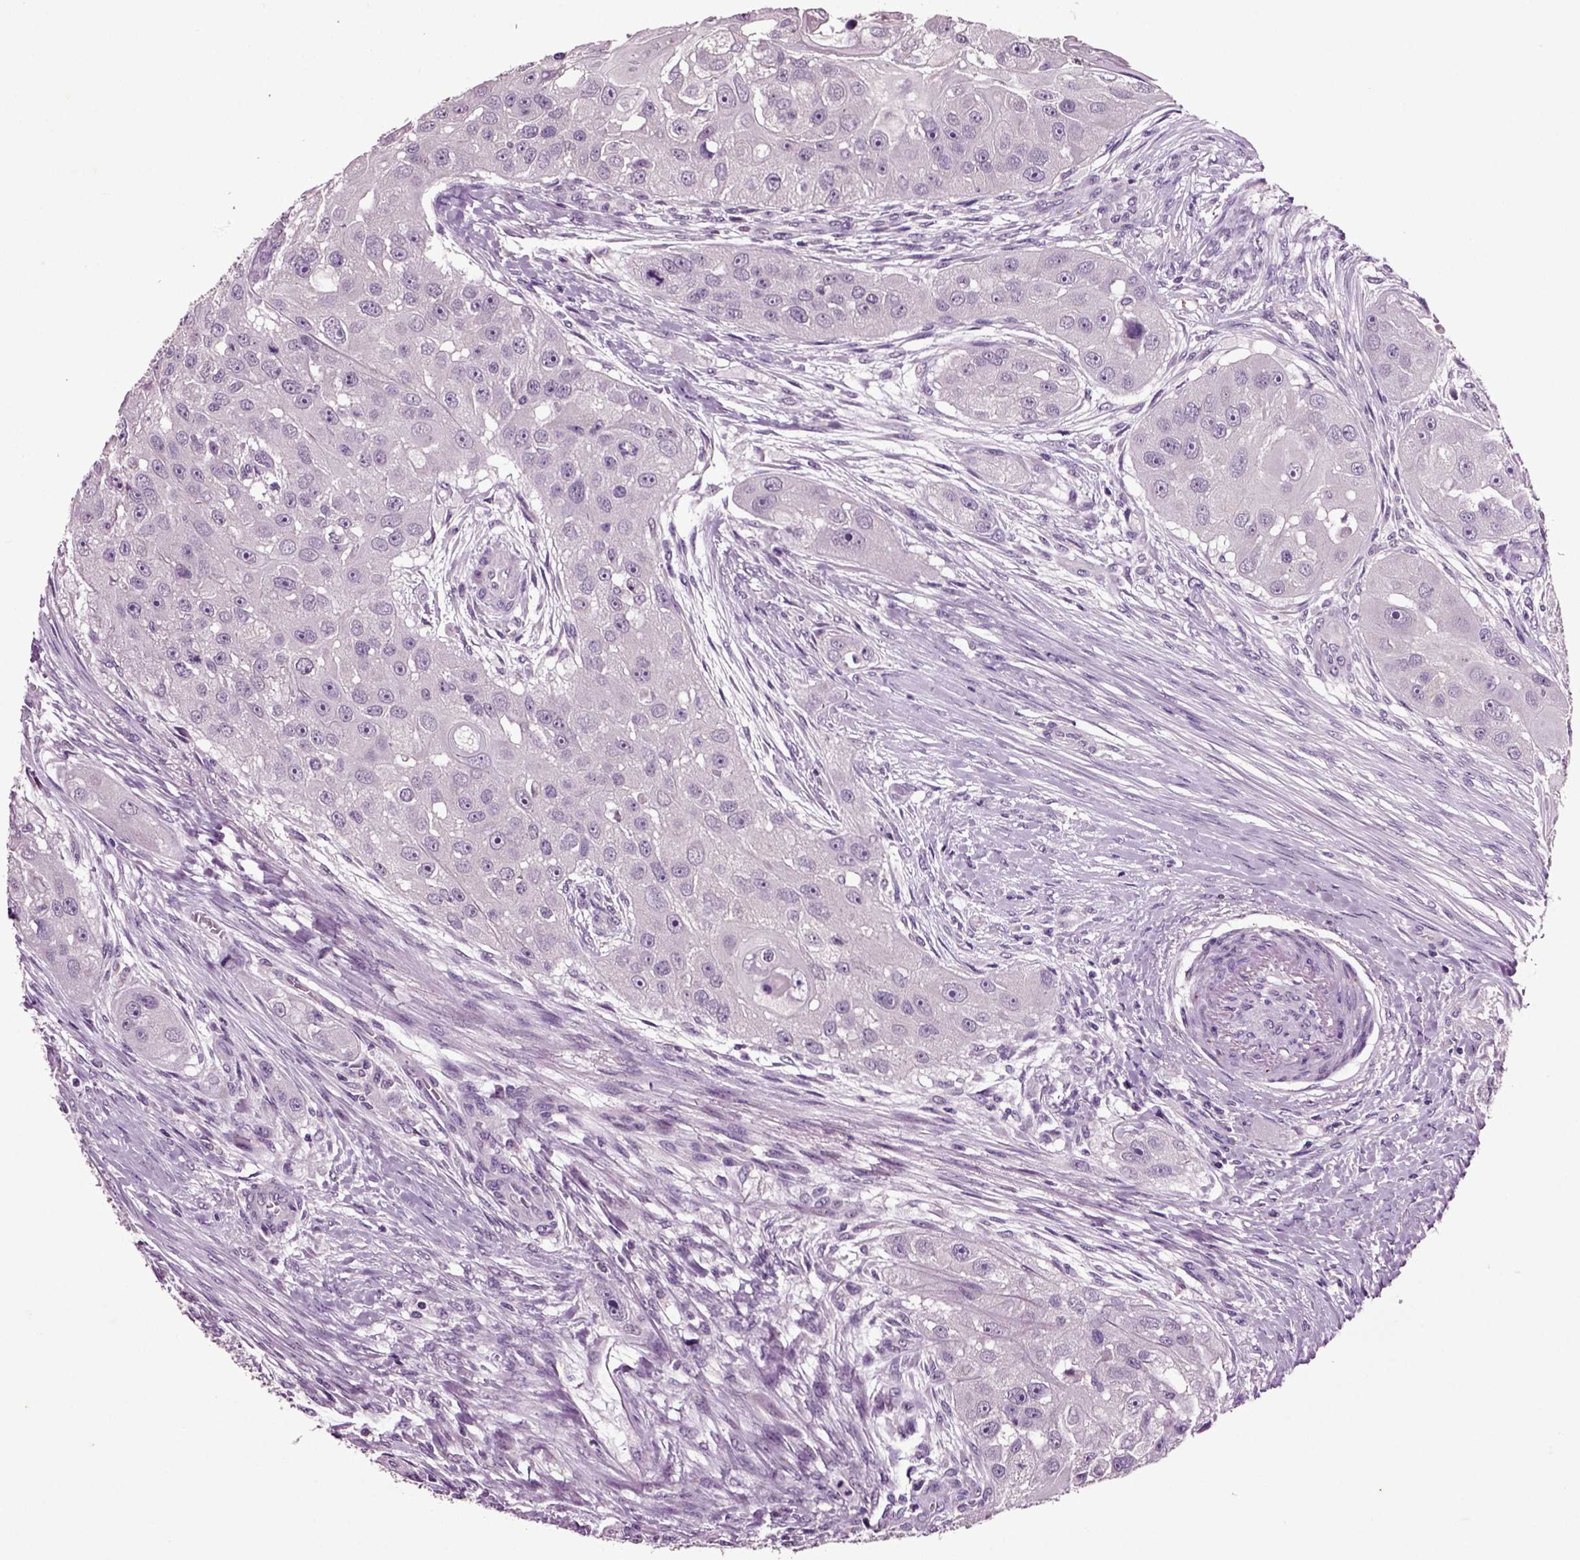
{"staining": {"intensity": "negative", "quantity": "none", "location": "none"}, "tissue": "head and neck cancer", "cell_type": "Tumor cells", "image_type": "cancer", "snomed": [{"axis": "morphology", "description": "Normal tissue, NOS"}, {"axis": "morphology", "description": "Squamous cell carcinoma, NOS"}, {"axis": "topography", "description": "Skeletal muscle"}, {"axis": "topography", "description": "Head-Neck"}], "caption": "There is no significant expression in tumor cells of squamous cell carcinoma (head and neck).", "gene": "CRHR1", "patient": {"sex": "male", "age": 51}}